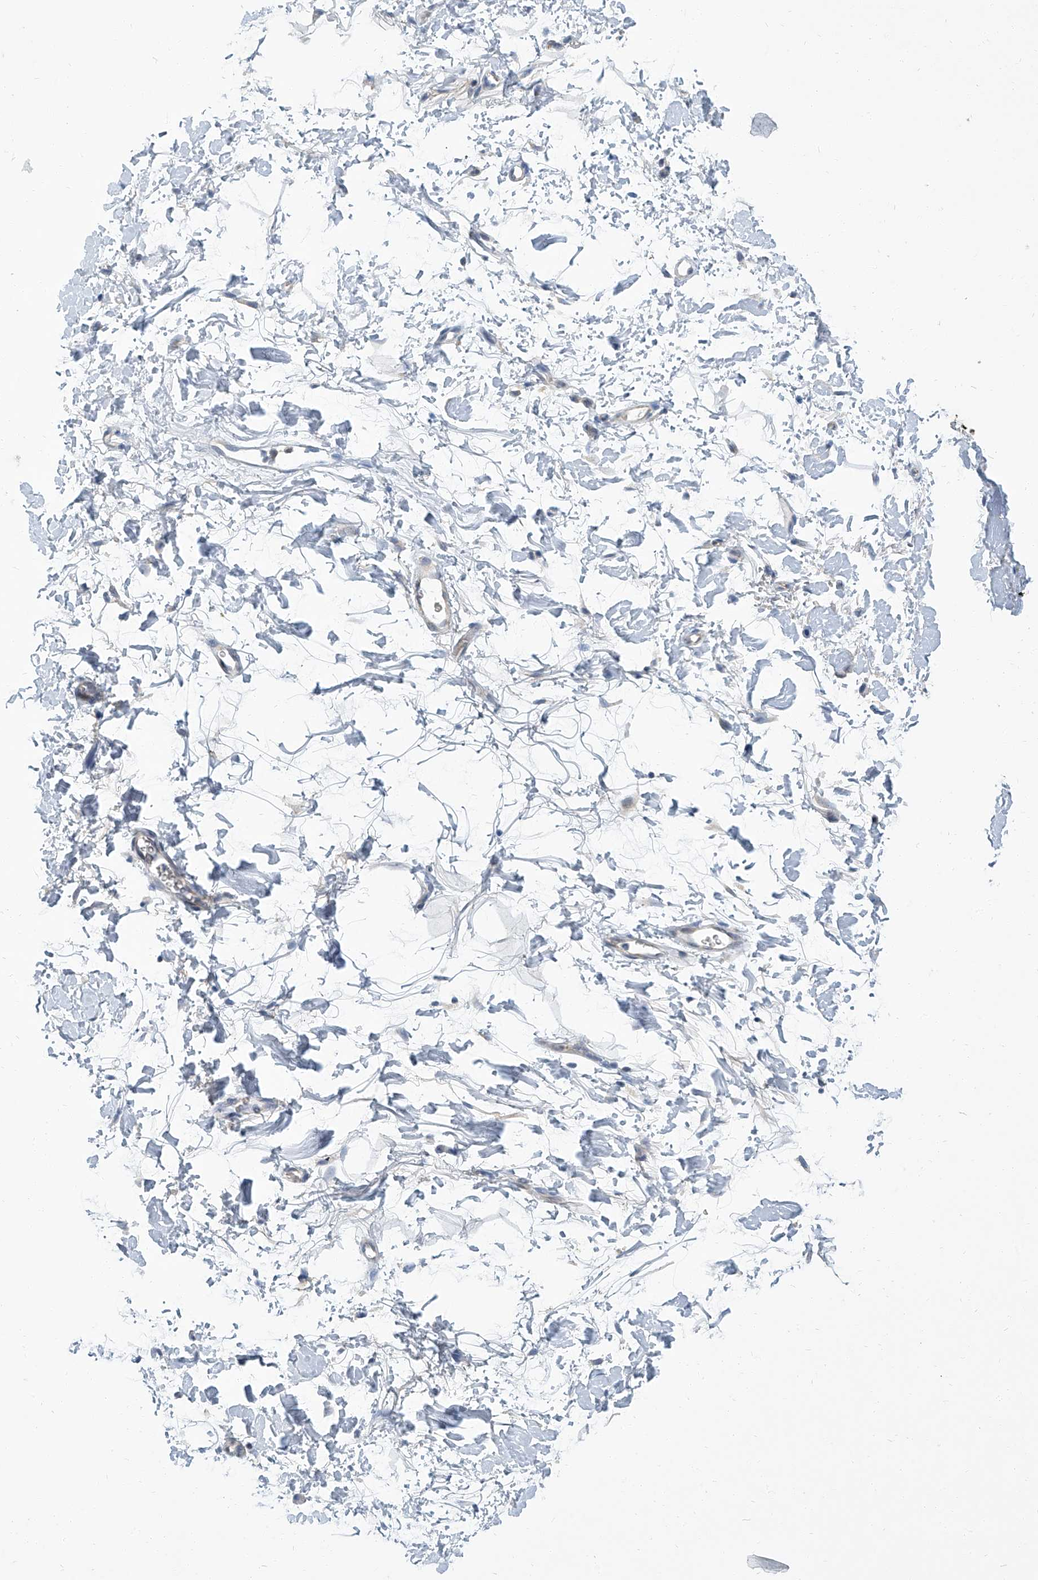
{"staining": {"intensity": "negative", "quantity": "none", "location": "none"}, "tissue": "adipose tissue", "cell_type": "Adipocytes", "image_type": "normal", "snomed": [{"axis": "morphology", "description": "Normal tissue, NOS"}, {"axis": "morphology", "description": "Adenocarcinoma, NOS"}, {"axis": "topography", "description": "Pancreas"}, {"axis": "topography", "description": "Peripheral nerve tissue"}], "caption": "Immunohistochemistry (IHC) histopathology image of normal human adipose tissue stained for a protein (brown), which reveals no positivity in adipocytes.", "gene": "PSMB10", "patient": {"sex": "male", "age": 59}}